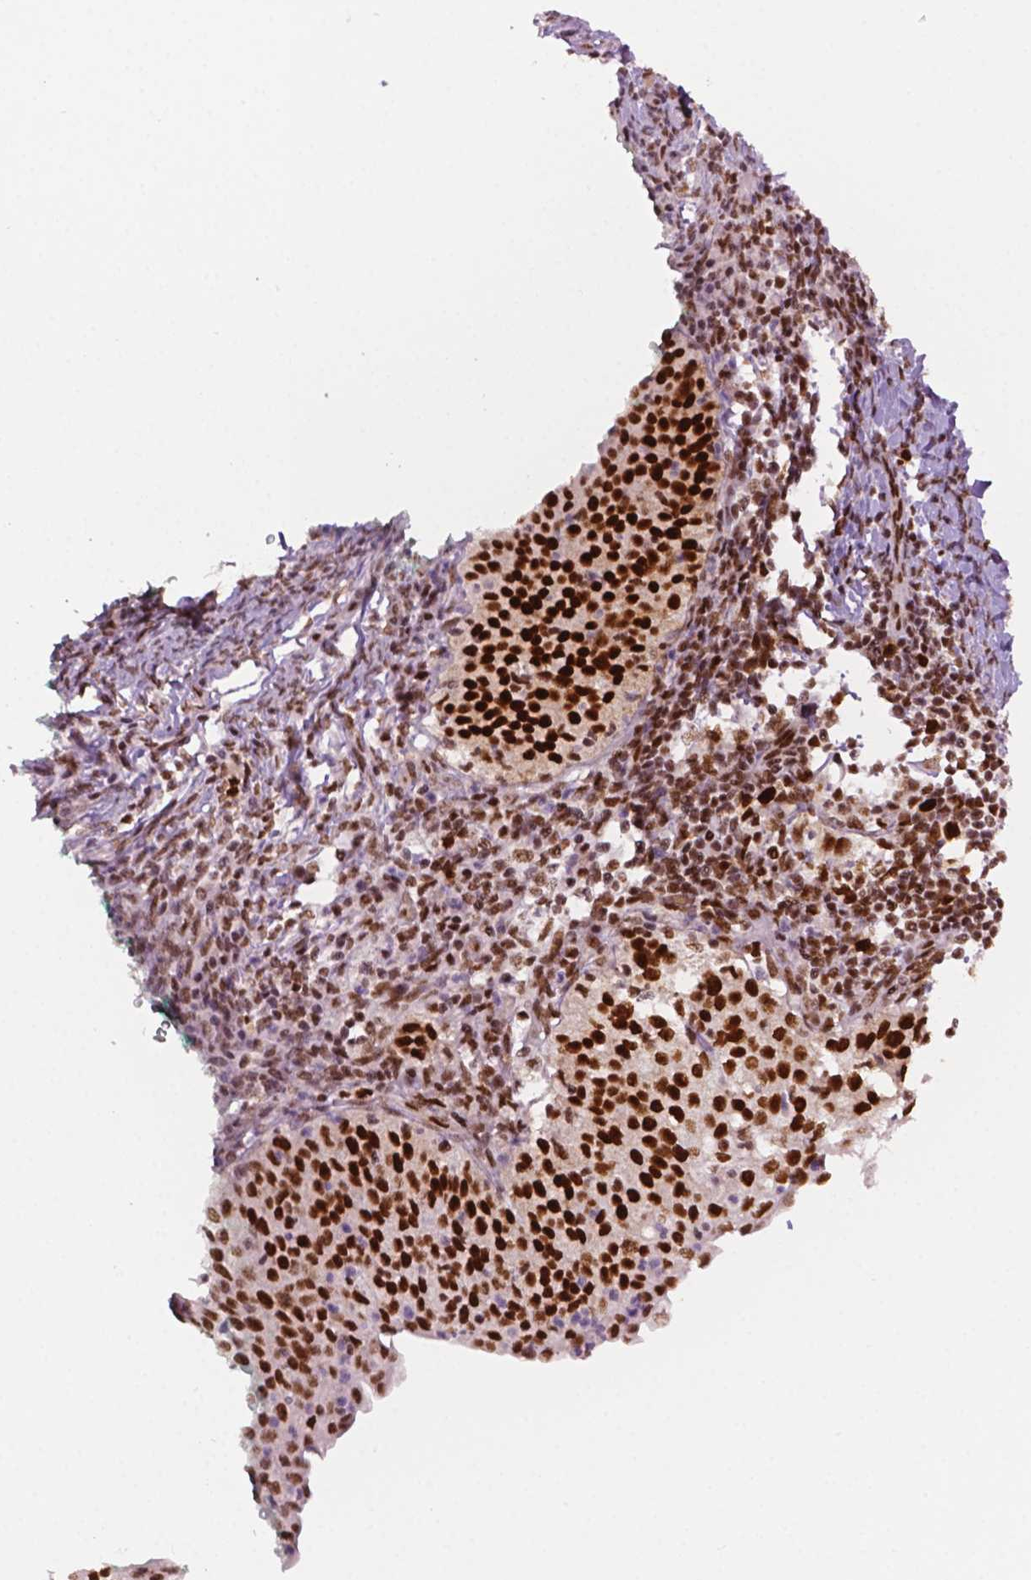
{"staining": {"intensity": "strong", "quantity": "25%-75%", "location": "nuclear"}, "tissue": "cervical cancer", "cell_type": "Tumor cells", "image_type": "cancer", "snomed": [{"axis": "morphology", "description": "Squamous cell carcinoma, NOS"}, {"axis": "topography", "description": "Cervix"}], "caption": "Squamous cell carcinoma (cervical) stained with immunohistochemistry exhibits strong nuclear positivity in approximately 25%-75% of tumor cells.", "gene": "MLH1", "patient": {"sex": "female", "age": 30}}